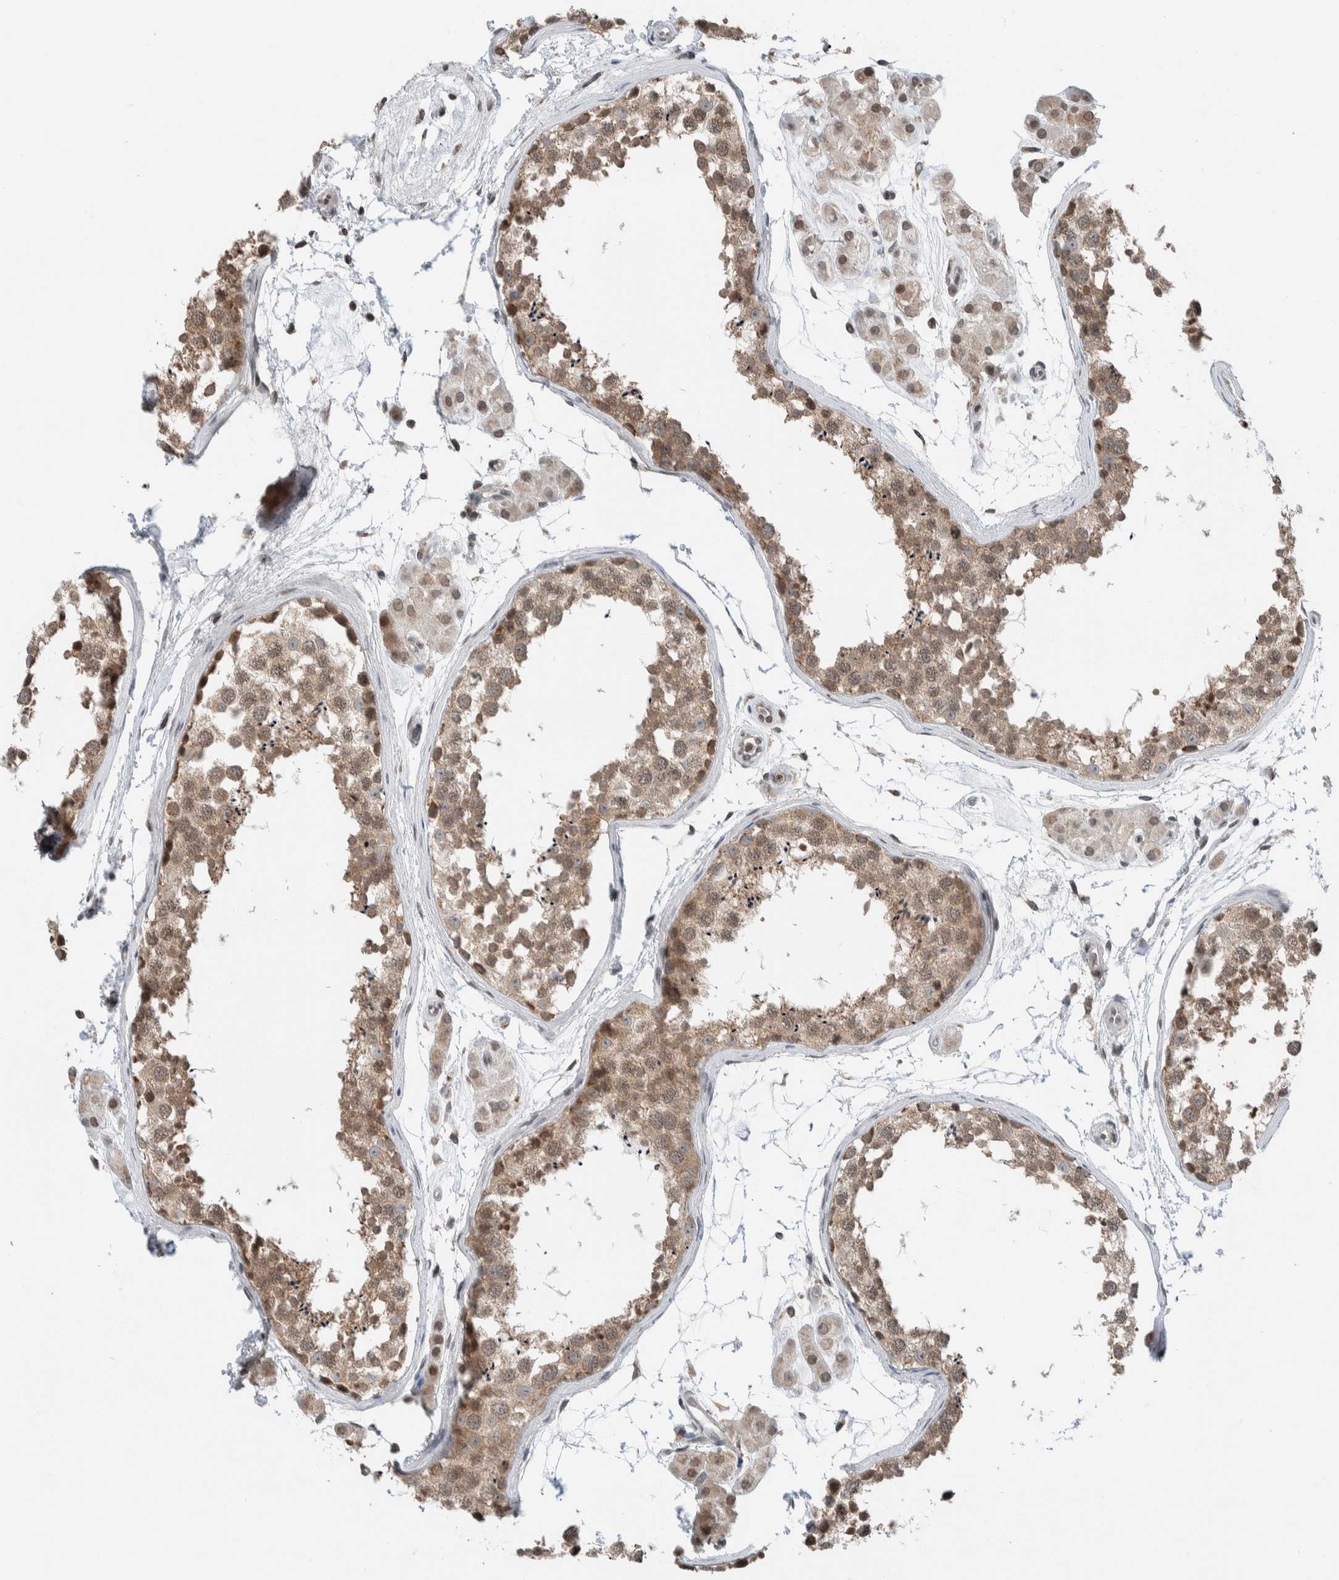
{"staining": {"intensity": "moderate", "quantity": ">75%", "location": "cytoplasmic/membranous,nuclear"}, "tissue": "testis", "cell_type": "Cells in seminiferous ducts", "image_type": "normal", "snomed": [{"axis": "morphology", "description": "Normal tissue, NOS"}, {"axis": "topography", "description": "Testis"}], "caption": "Protein staining shows moderate cytoplasmic/membranous,nuclear expression in about >75% of cells in seminiferous ducts in normal testis.", "gene": "NPLOC4", "patient": {"sex": "male", "age": 56}}